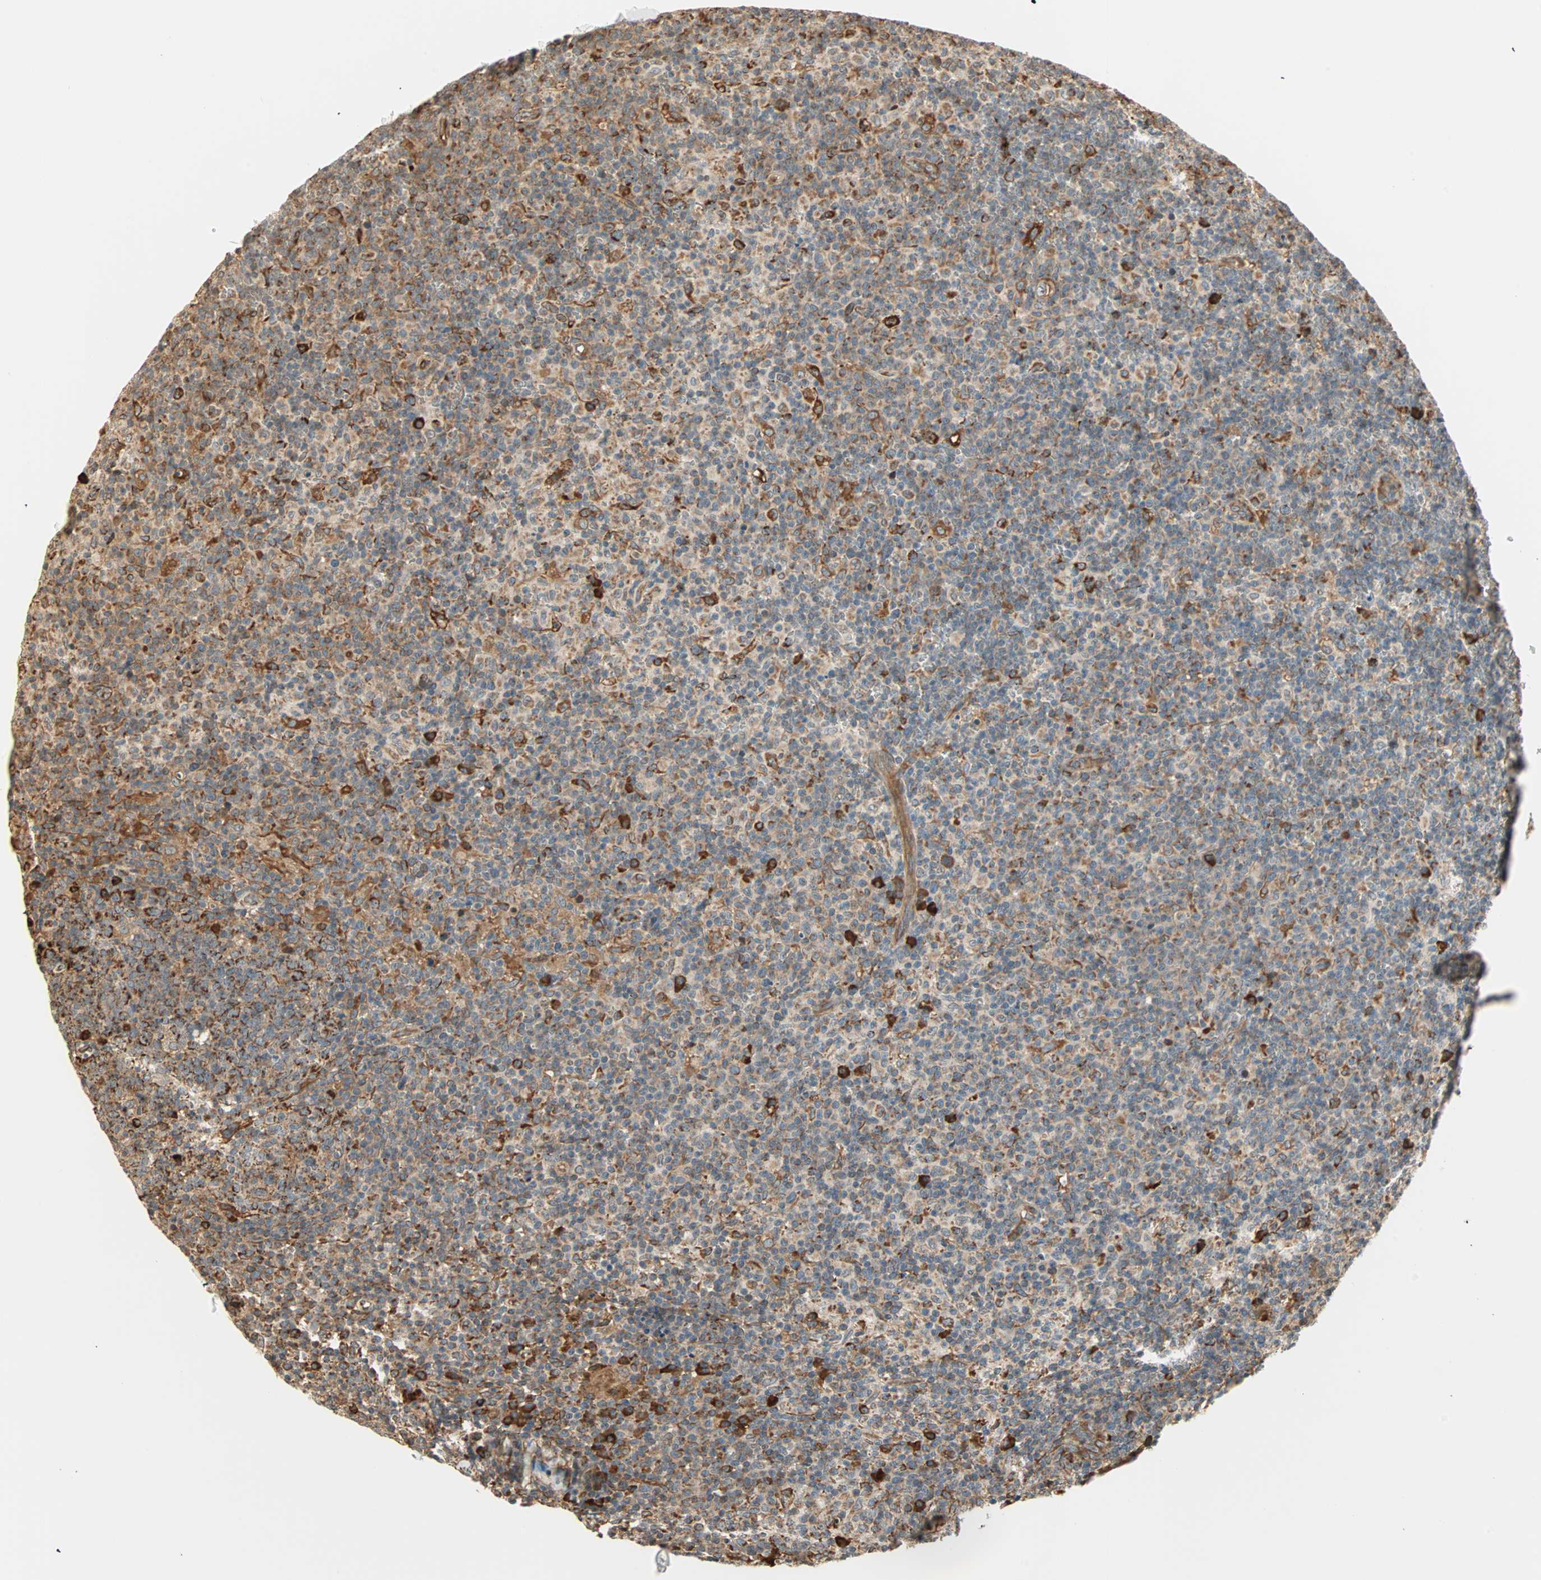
{"staining": {"intensity": "strong", "quantity": ">75%", "location": "cytoplasmic/membranous"}, "tissue": "lymph node", "cell_type": "Germinal center cells", "image_type": "normal", "snomed": [{"axis": "morphology", "description": "Normal tissue, NOS"}, {"axis": "morphology", "description": "Inflammation, NOS"}, {"axis": "topography", "description": "Lymph node"}], "caption": "Germinal center cells exhibit high levels of strong cytoplasmic/membranous expression in about >75% of cells in normal lymph node.", "gene": "P4HA1", "patient": {"sex": "male", "age": 55}}